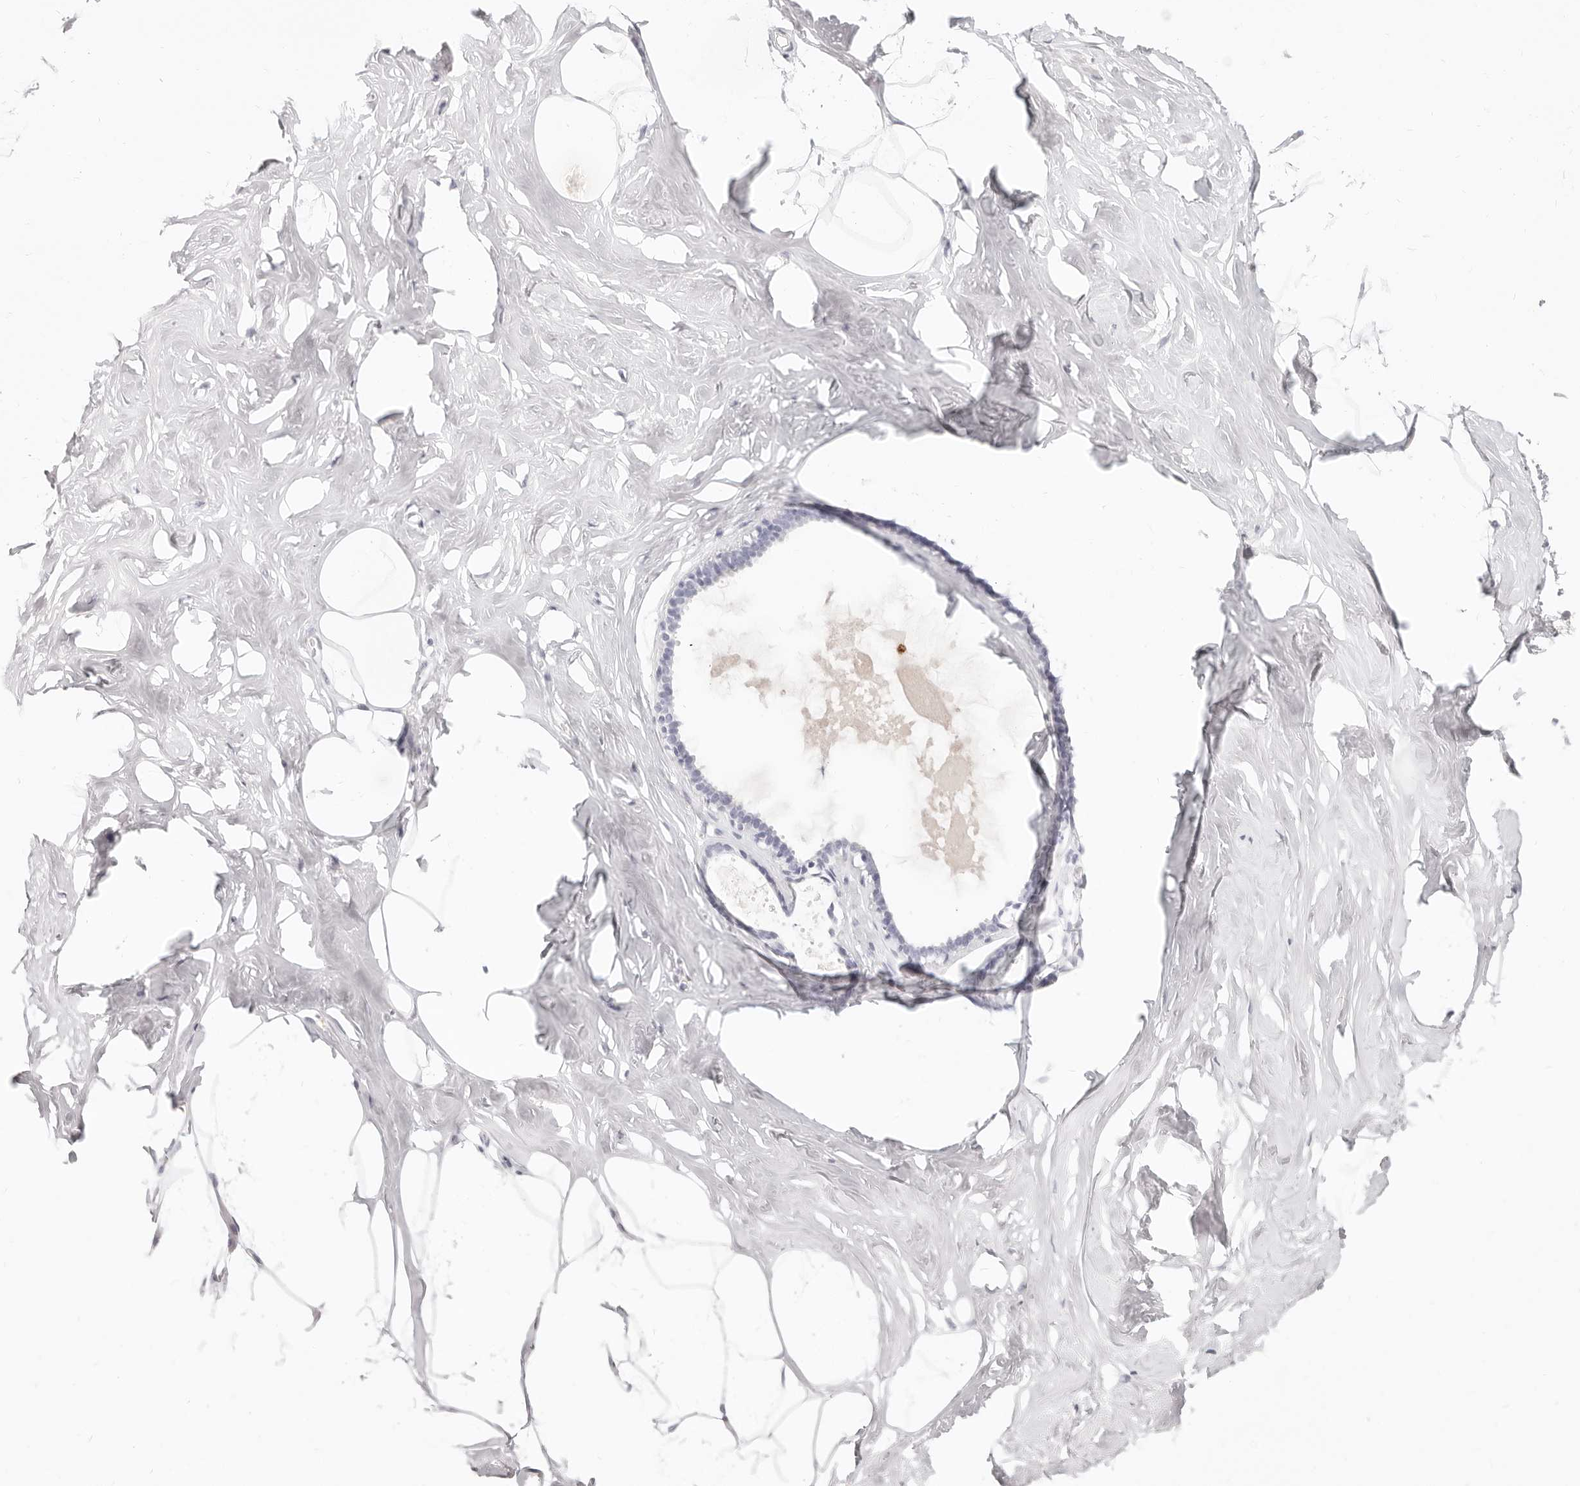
{"staining": {"intensity": "negative", "quantity": "none", "location": "none"}, "tissue": "adipose tissue", "cell_type": "Adipocytes", "image_type": "normal", "snomed": [{"axis": "morphology", "description": "Normal tissue, NOS"}, {"axis": "morphology", "description": "Fibrosis, NOS"}, {"axis": "topography", "description": "Breast"}, {"axis": "topography", "description": "Adipose tissue"}], "caption": "This photomicrograph is of unremarkable adipose tissue stained with IHC to label a protein in brown with the nuclei are counter-stained blue. There is no staining in adipocytes. The staining is performed using DAB brown chromogen with nuclei counter-stained in using hematoxylin.", "gene": "CAMP", "patient": {"sex": "female", "age": 39}}